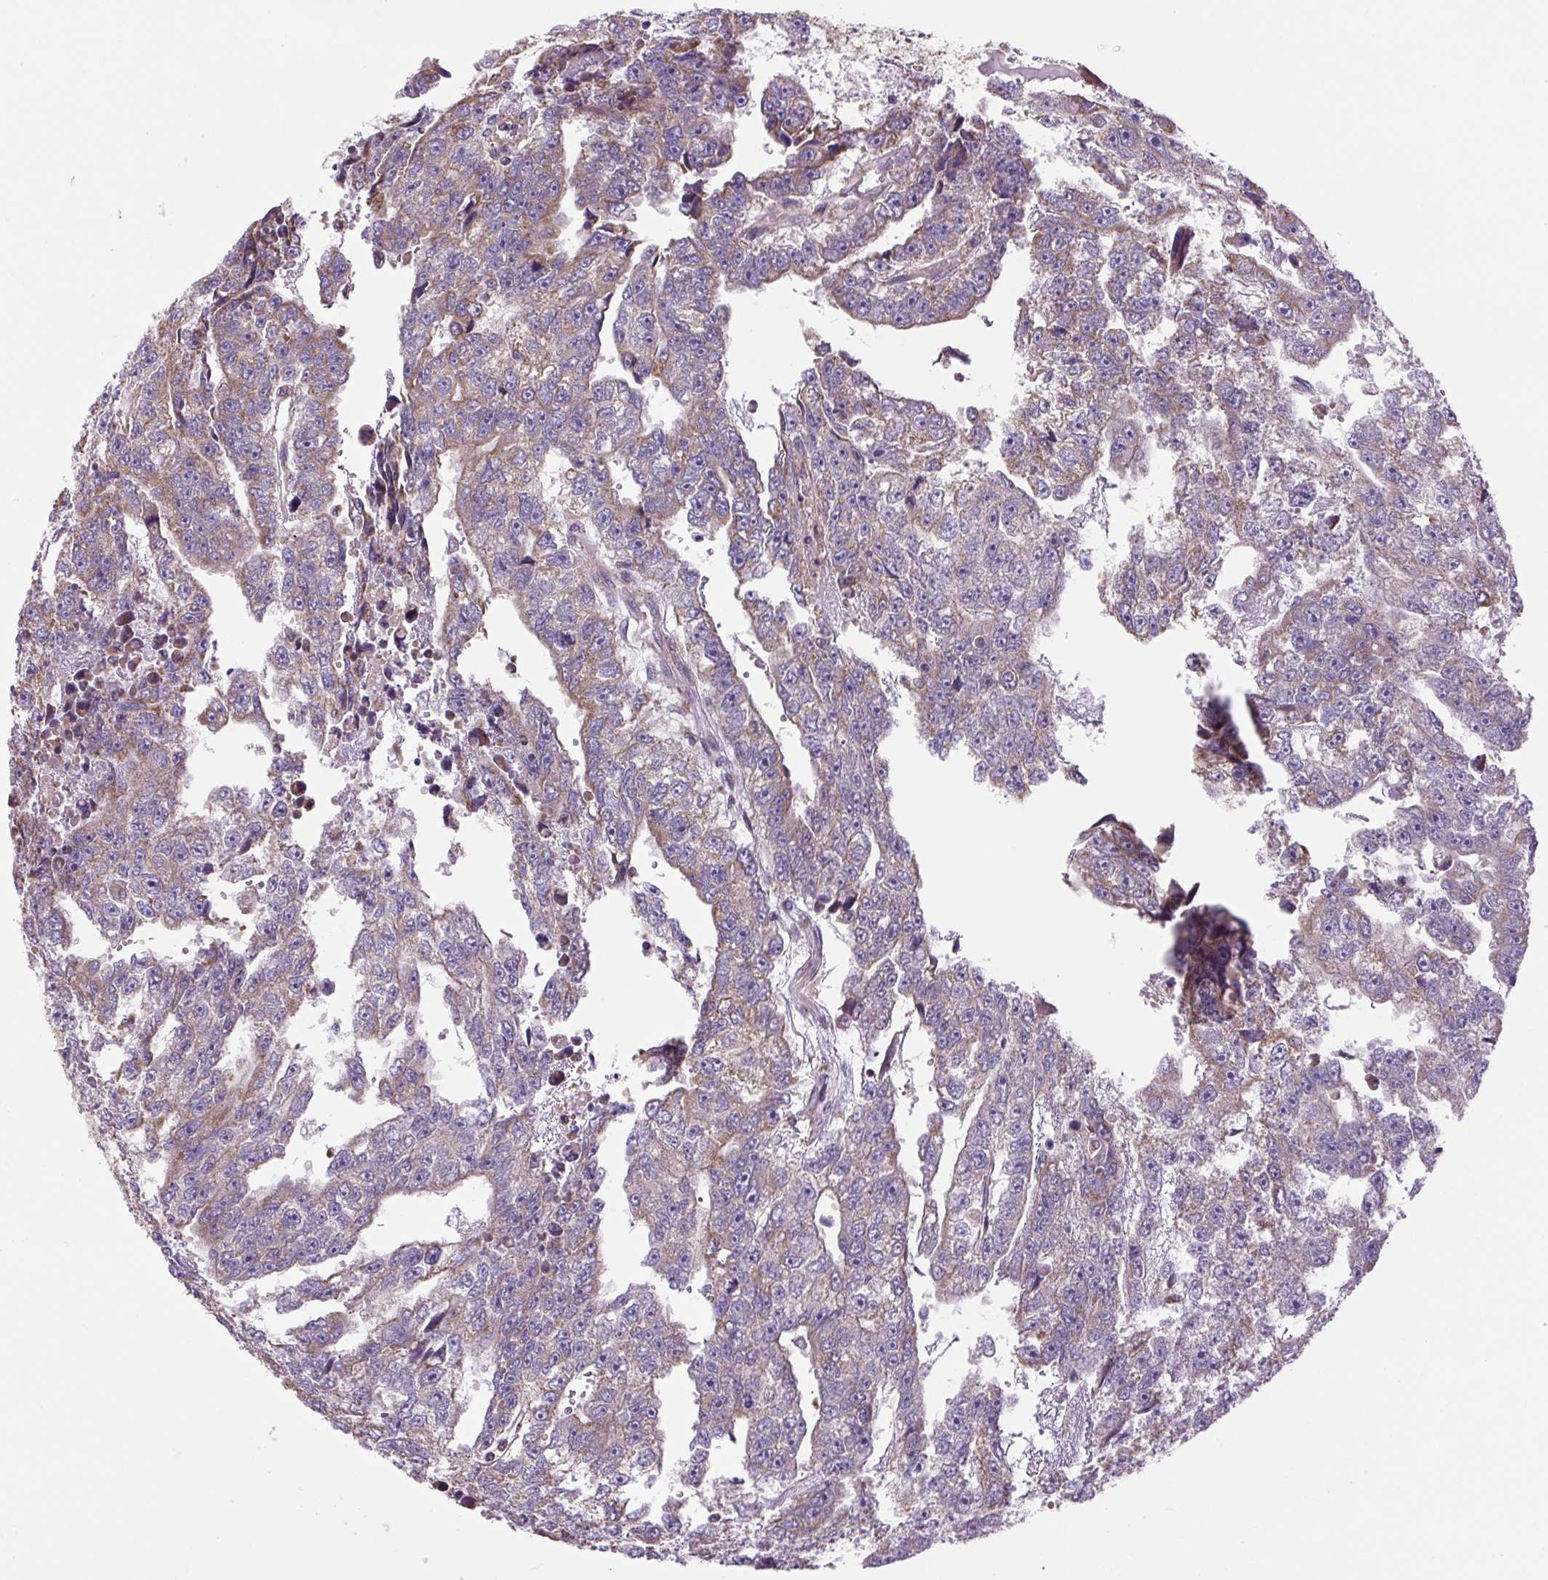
{"staining": {"intensity": "moderate", "quantity": ">75%", "location": "cytoplasmic/membranous"}, "tissue": "testis cancer", "cell_type": "Tumor cells", "image_type": "cancer", "snomed": [{"axis": "morphology", "description": "Carcinoma, Embryonal, NOS"}, {"axis": "topography", "description": "Testis"}], "caption": "IHC photomicrograph of neoplastic tissue: testis embryonal carcinoma stained using immunohistochemistry (IHC) reveals medium levels of moderate protein expression localized specifically in the cytoplasmic/membranous of tumor cells, appearing as a cytoplasmic/membranous brown color.", "gene": "PLCG1", "patient": {"sex": "male", "age": 20}}